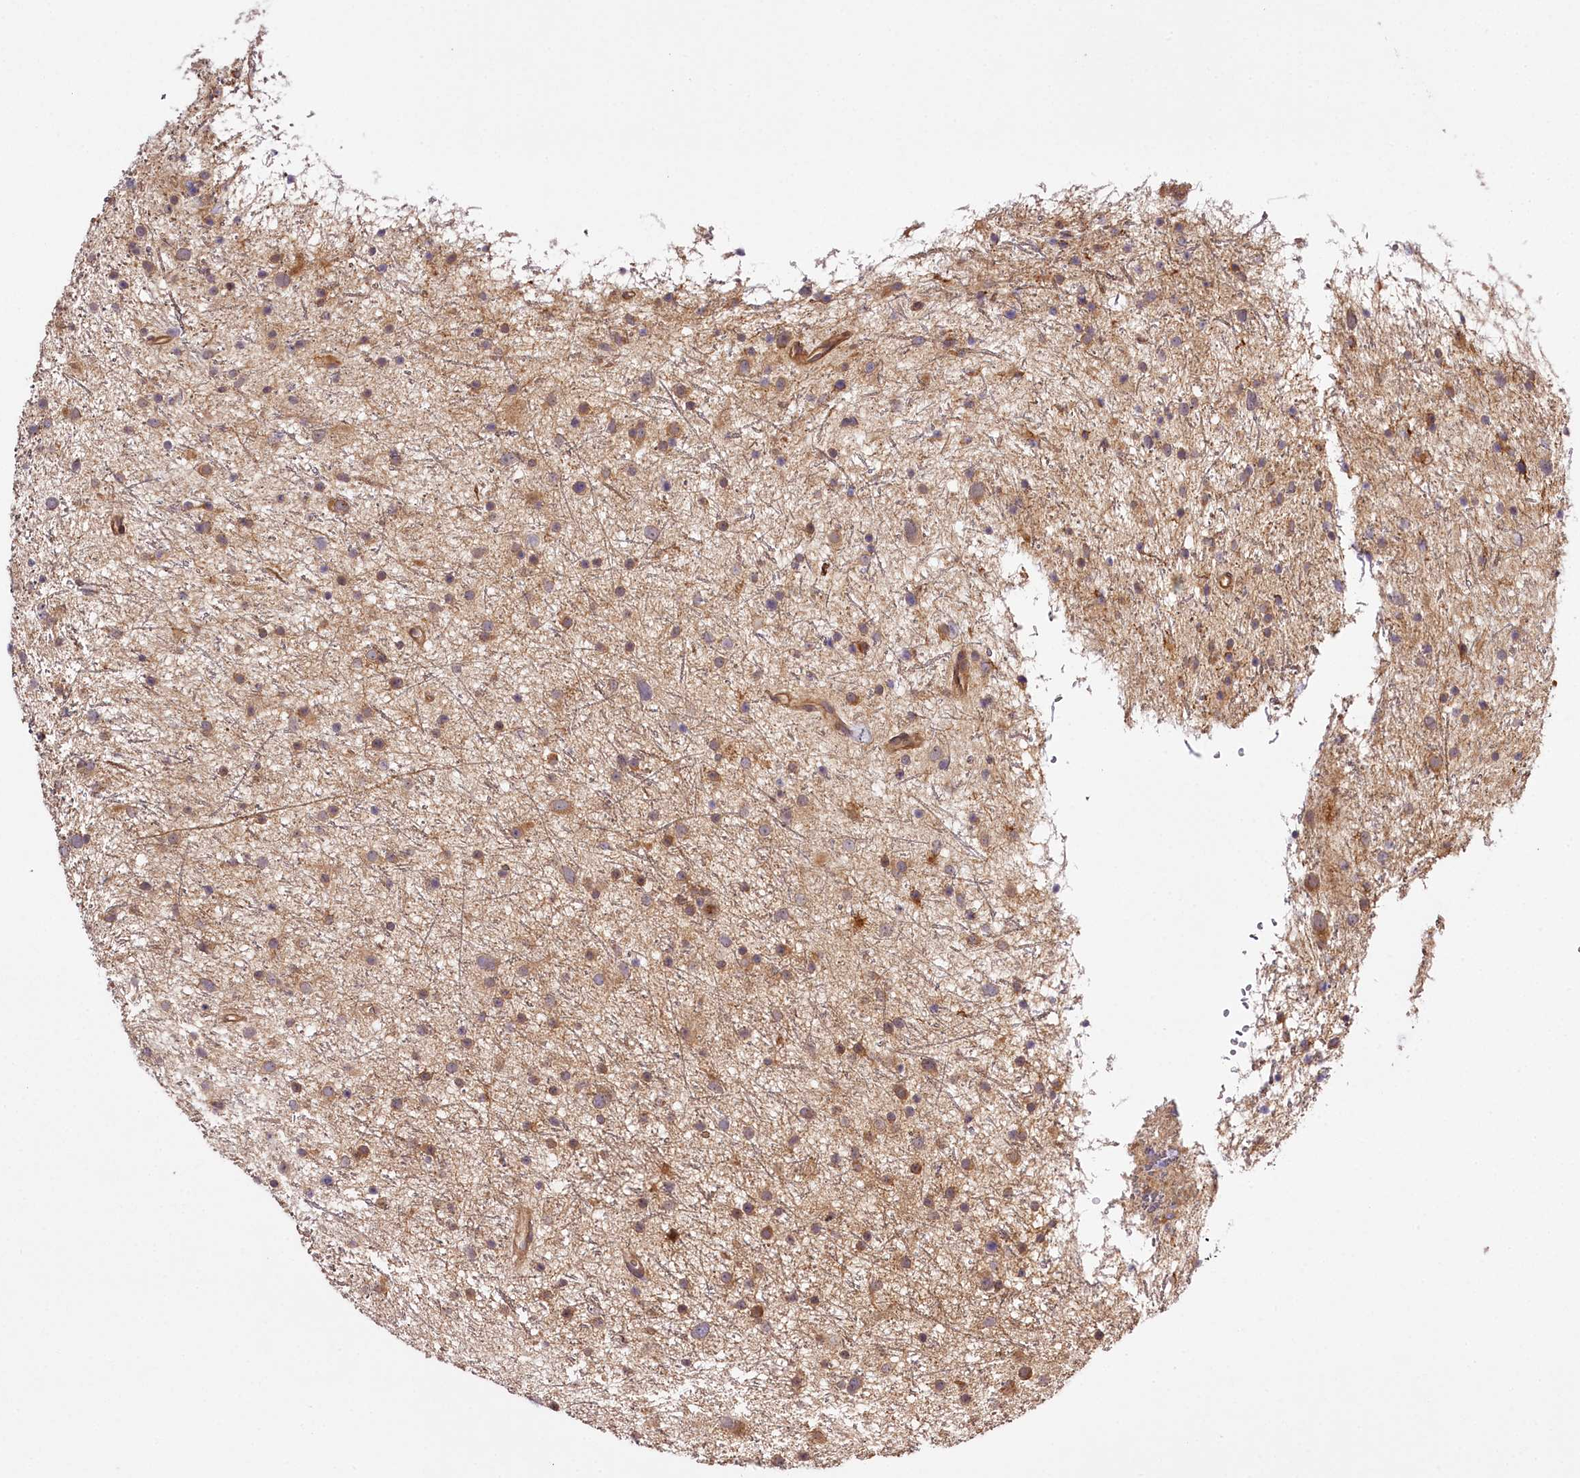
{"staining": {"intensity": "moderate", "quantity": "<25%", "location": "cytoplasmic/membranous"}, "tissue": "glioma", "cell_type": "Tumor cells", "image_type": "cancer", "snomed": [{"axis": "morphology", "description": "Glioma, malignant, Low grade"}, {"axis": "topography", "description": "Cerebral cortex"}], "caption": "Protein expression analysis of human malignant low-grade glioma reveals moderate cytoplasmic/membranous expression in about <25% of tumor cells.", "gene": "TARS1", "patient": {"sex": "female", "age": 39}}